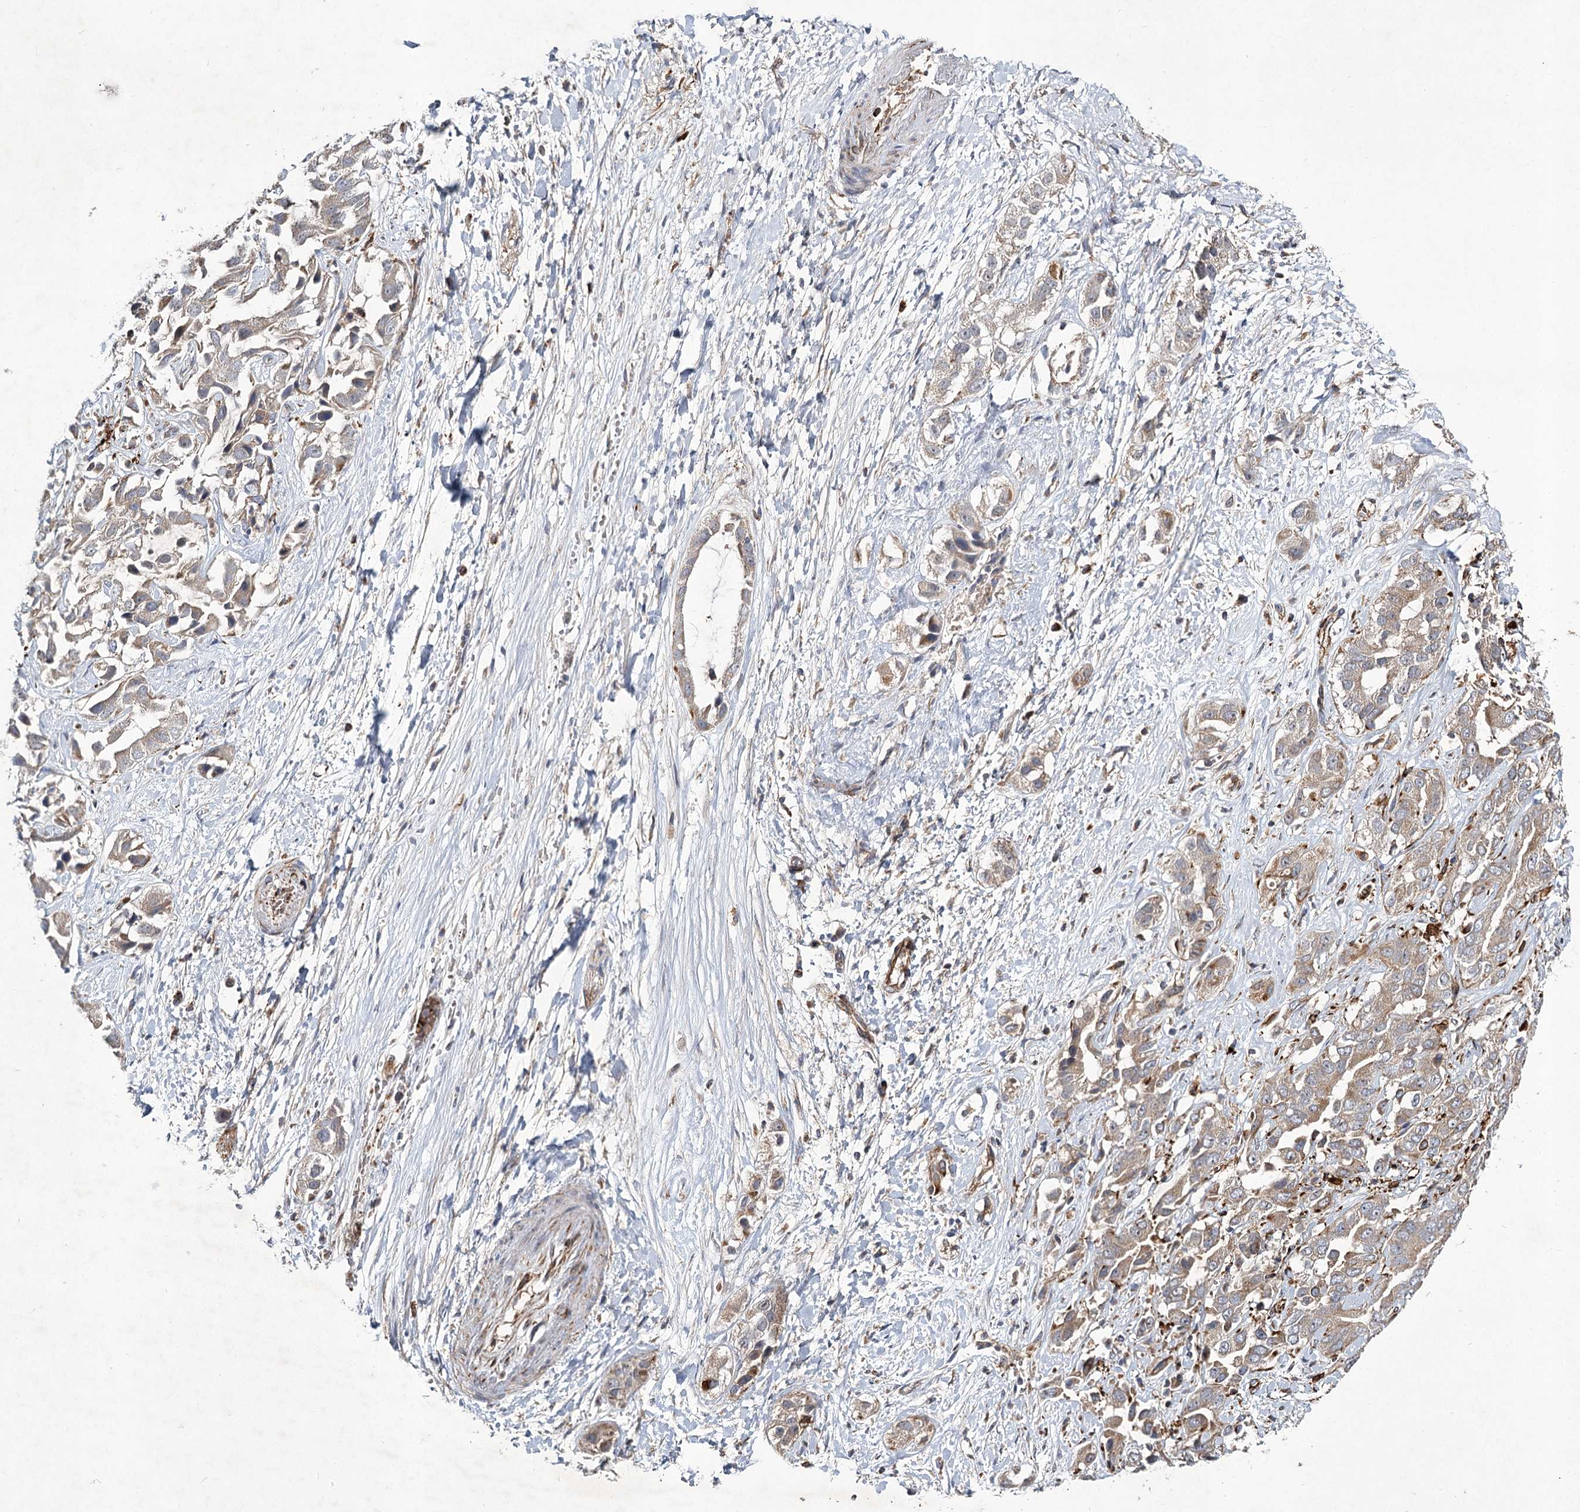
{"staining": {"intensity": "weak", "quantity": "25%-75%", "location": "cytoplasmic/membranous"}, "tissue": "liver cancer", "cell_type": "Tumor cells", "image_type": "cancer", "snomed": [{"axis": "morphology", "description": "Cholangiocarcinoma"}, {"axis": "topography", "description": "Liver"}], "caption": "Immunohistochemistry photomicrograph of neoplastic tissue: human liver cancer (cholangiocarcinoma) stained using immunohistochemistry exhibits low levels of weak protein expression localized specifically in the cytoplasmic/membranous of tumor cells, appearing as a cytoplasmic/membranous brown color.", "gene": "DPEP2", "patient": {"sex": "female", "age": 52}}